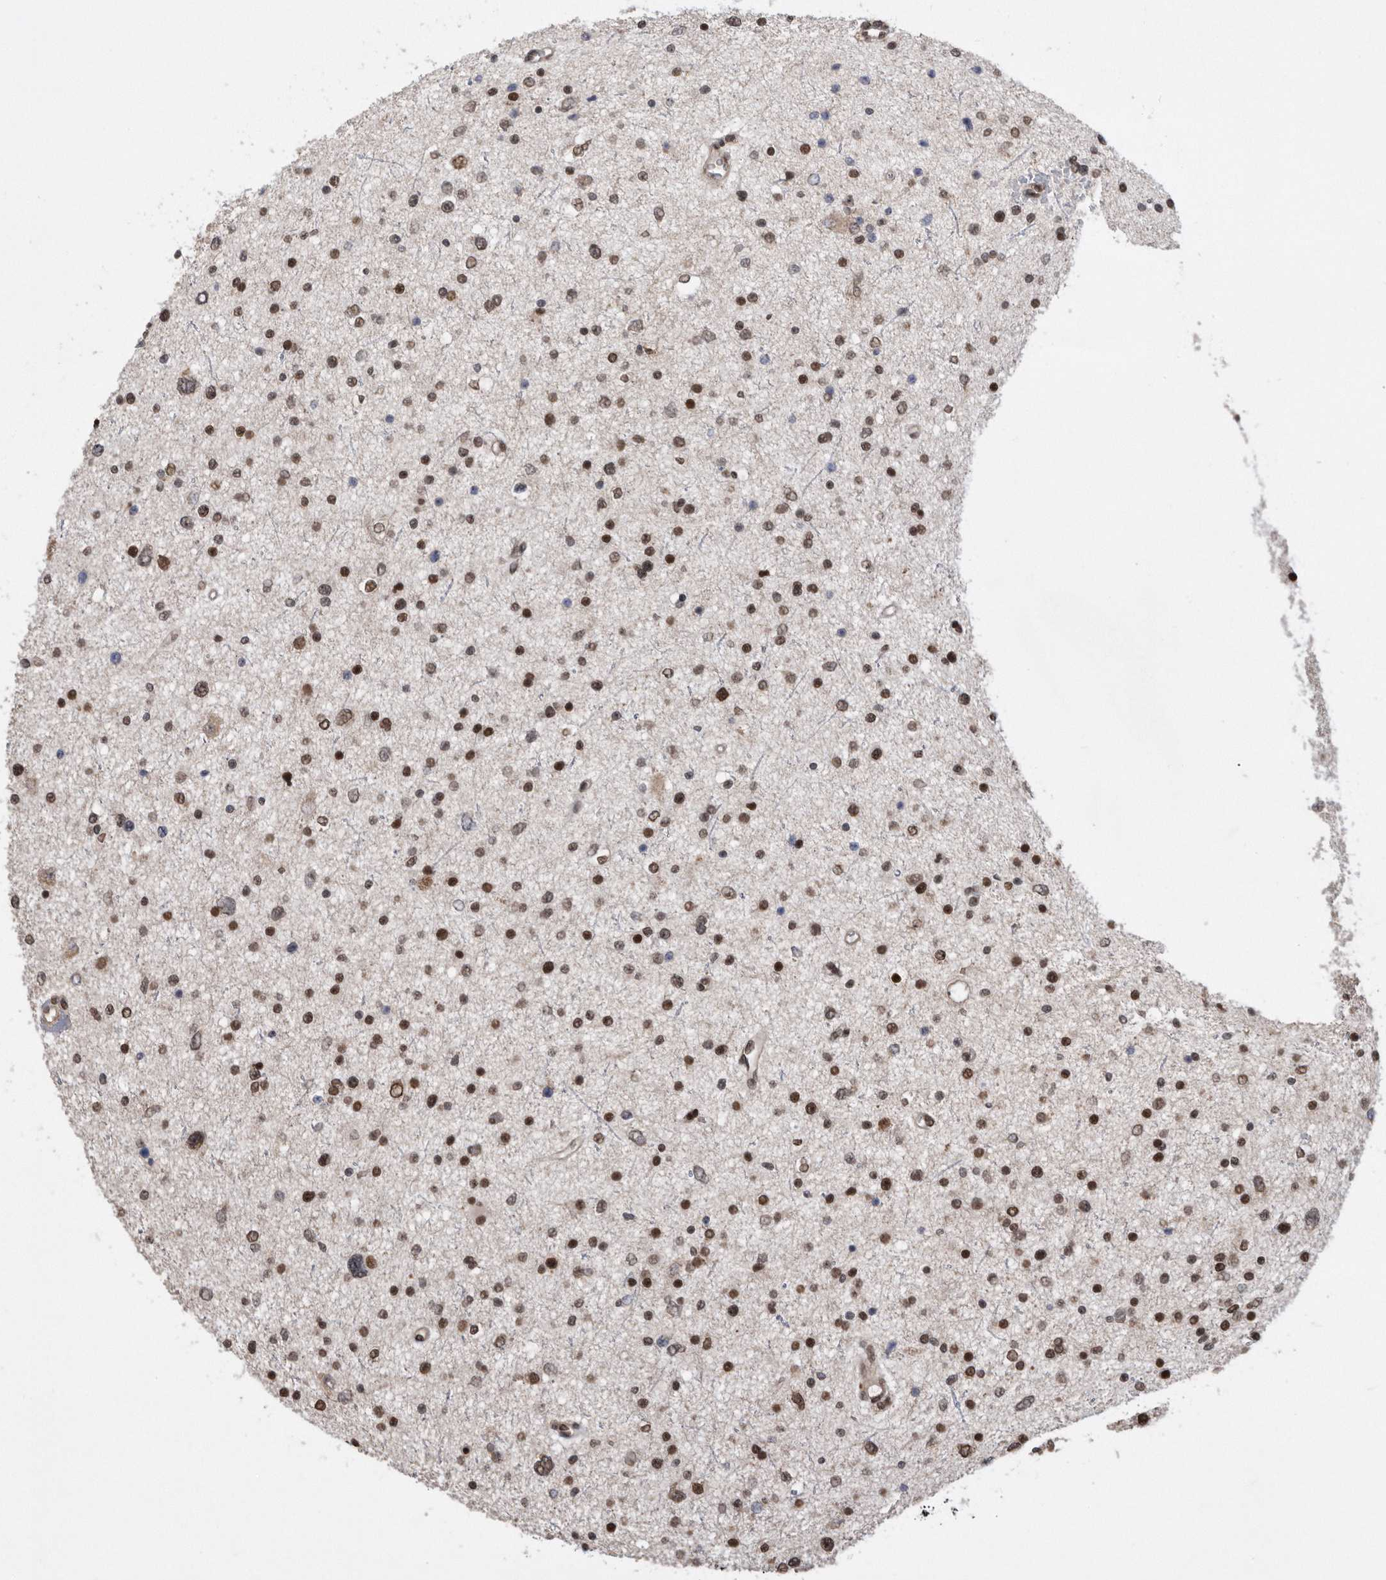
{"staining": {"intensity": "strong", "quantity": "25%-75%", "location": "nuclear"}, "tissue": "glioma", "cell_type": "Tumor cells", "image_type": "cancer", "snomed": [{"axis": "morphology", "description": "Glioma, malignant, Low grade"}, {"axis": "topography", "description": "Brain"}], "caption": "DAB immunohistochemical staining of malignant glioma (low-grade) displays strong nuclear protein expression in about 25%-75% of tumor cells.", "gene": "TDRD3", "patient": {"sex": "female", "age": 37}}